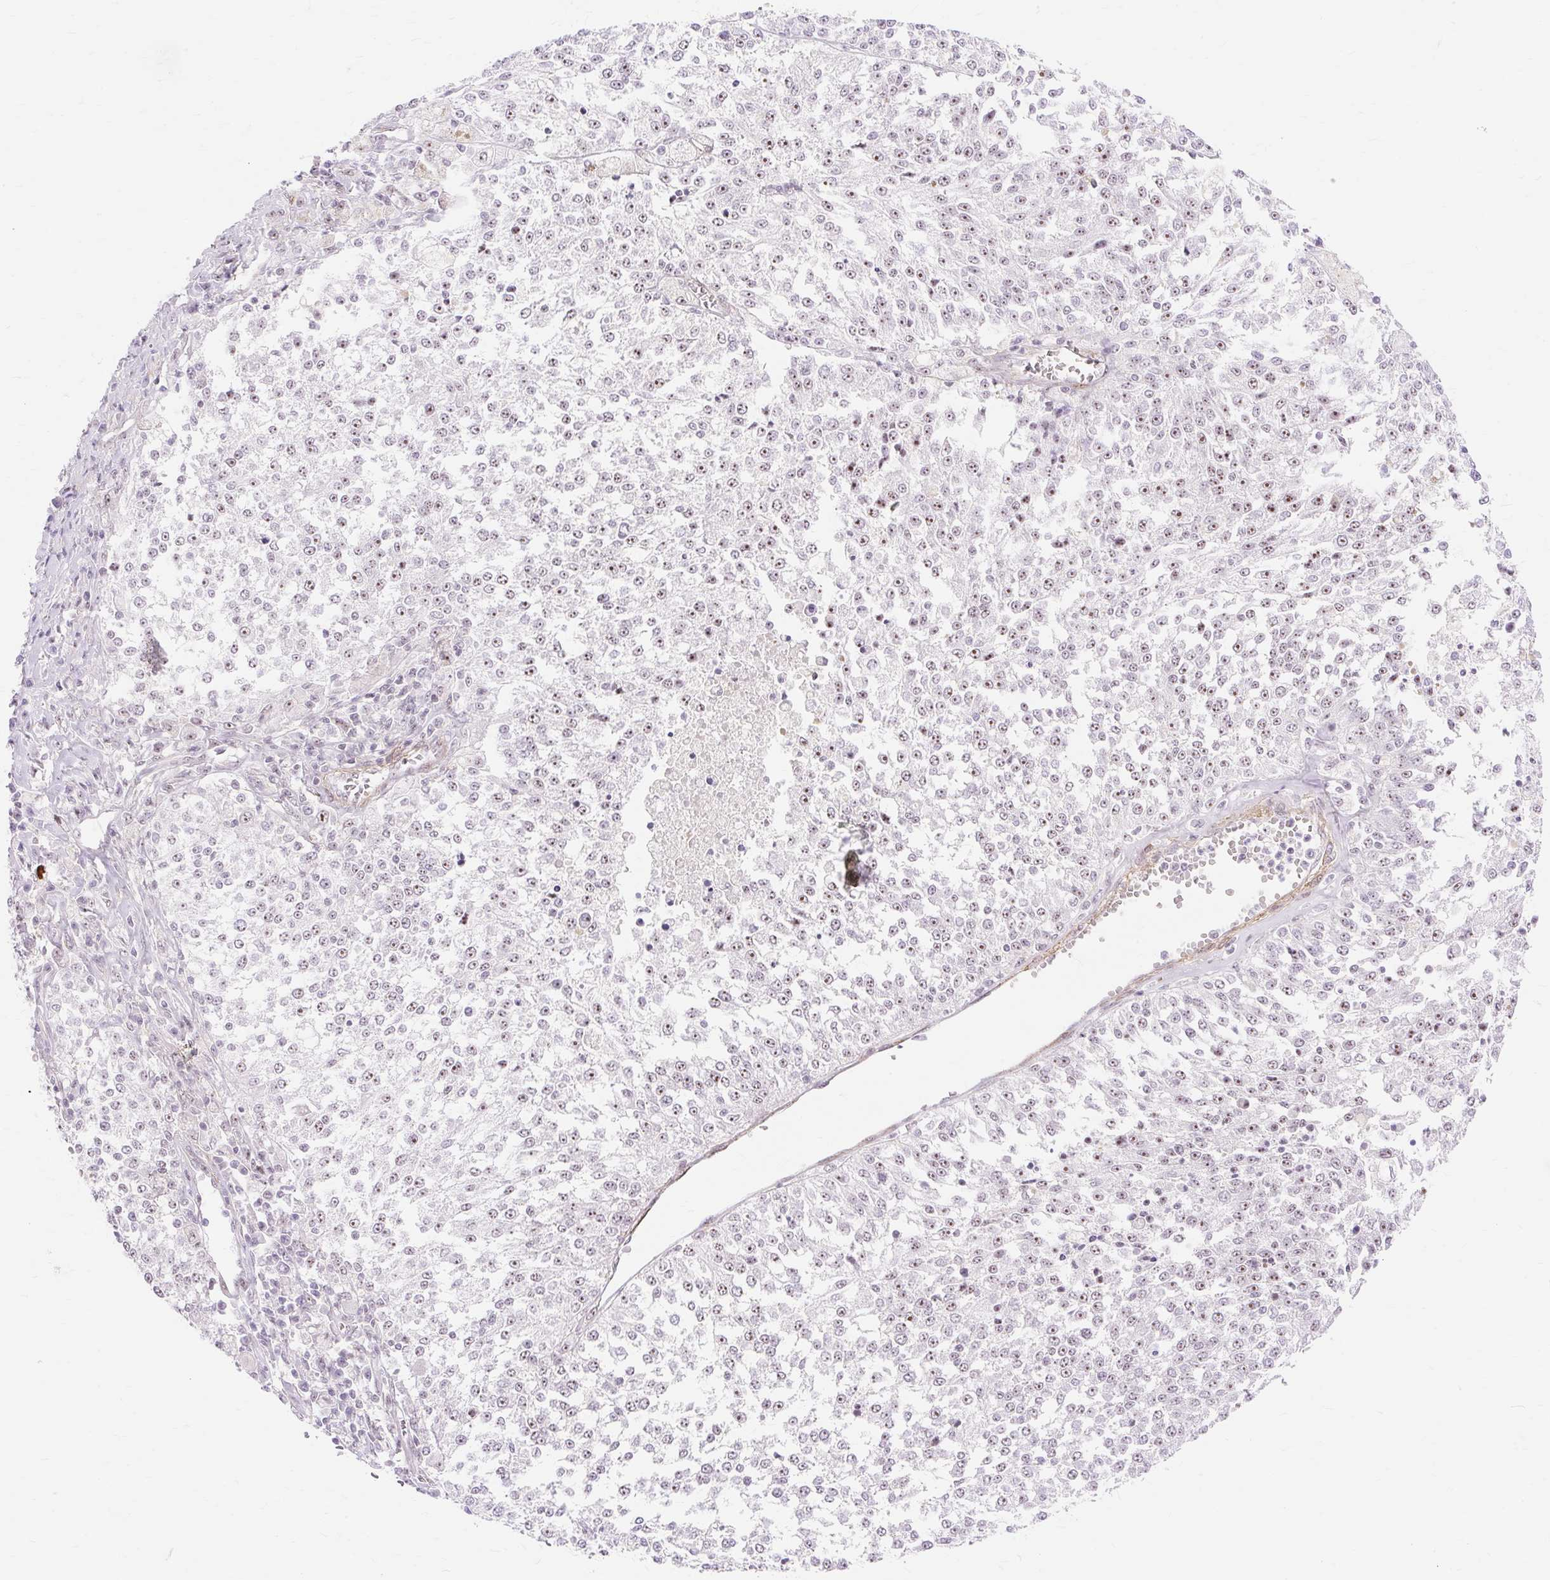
{"staining": {"intensity": "moderate", "quantity": ">75%", "location": "nuclear"}, "tissue": "melanoma", "cell_type": "Tumor cells", "image_type": "cancer", "snomed": [{"axis": "morphology", "description": "Malignant melanoma, NOS"}, {"axis": "topography", "description": "Skin"}], "caption": "This photomicrograph exhibits IHC staining of melanoma, with medium moderate nuclear expression in about >75% of tumor cells.", "gene": "OBP2A", "patient": {"sex": "female", "age": 64}}